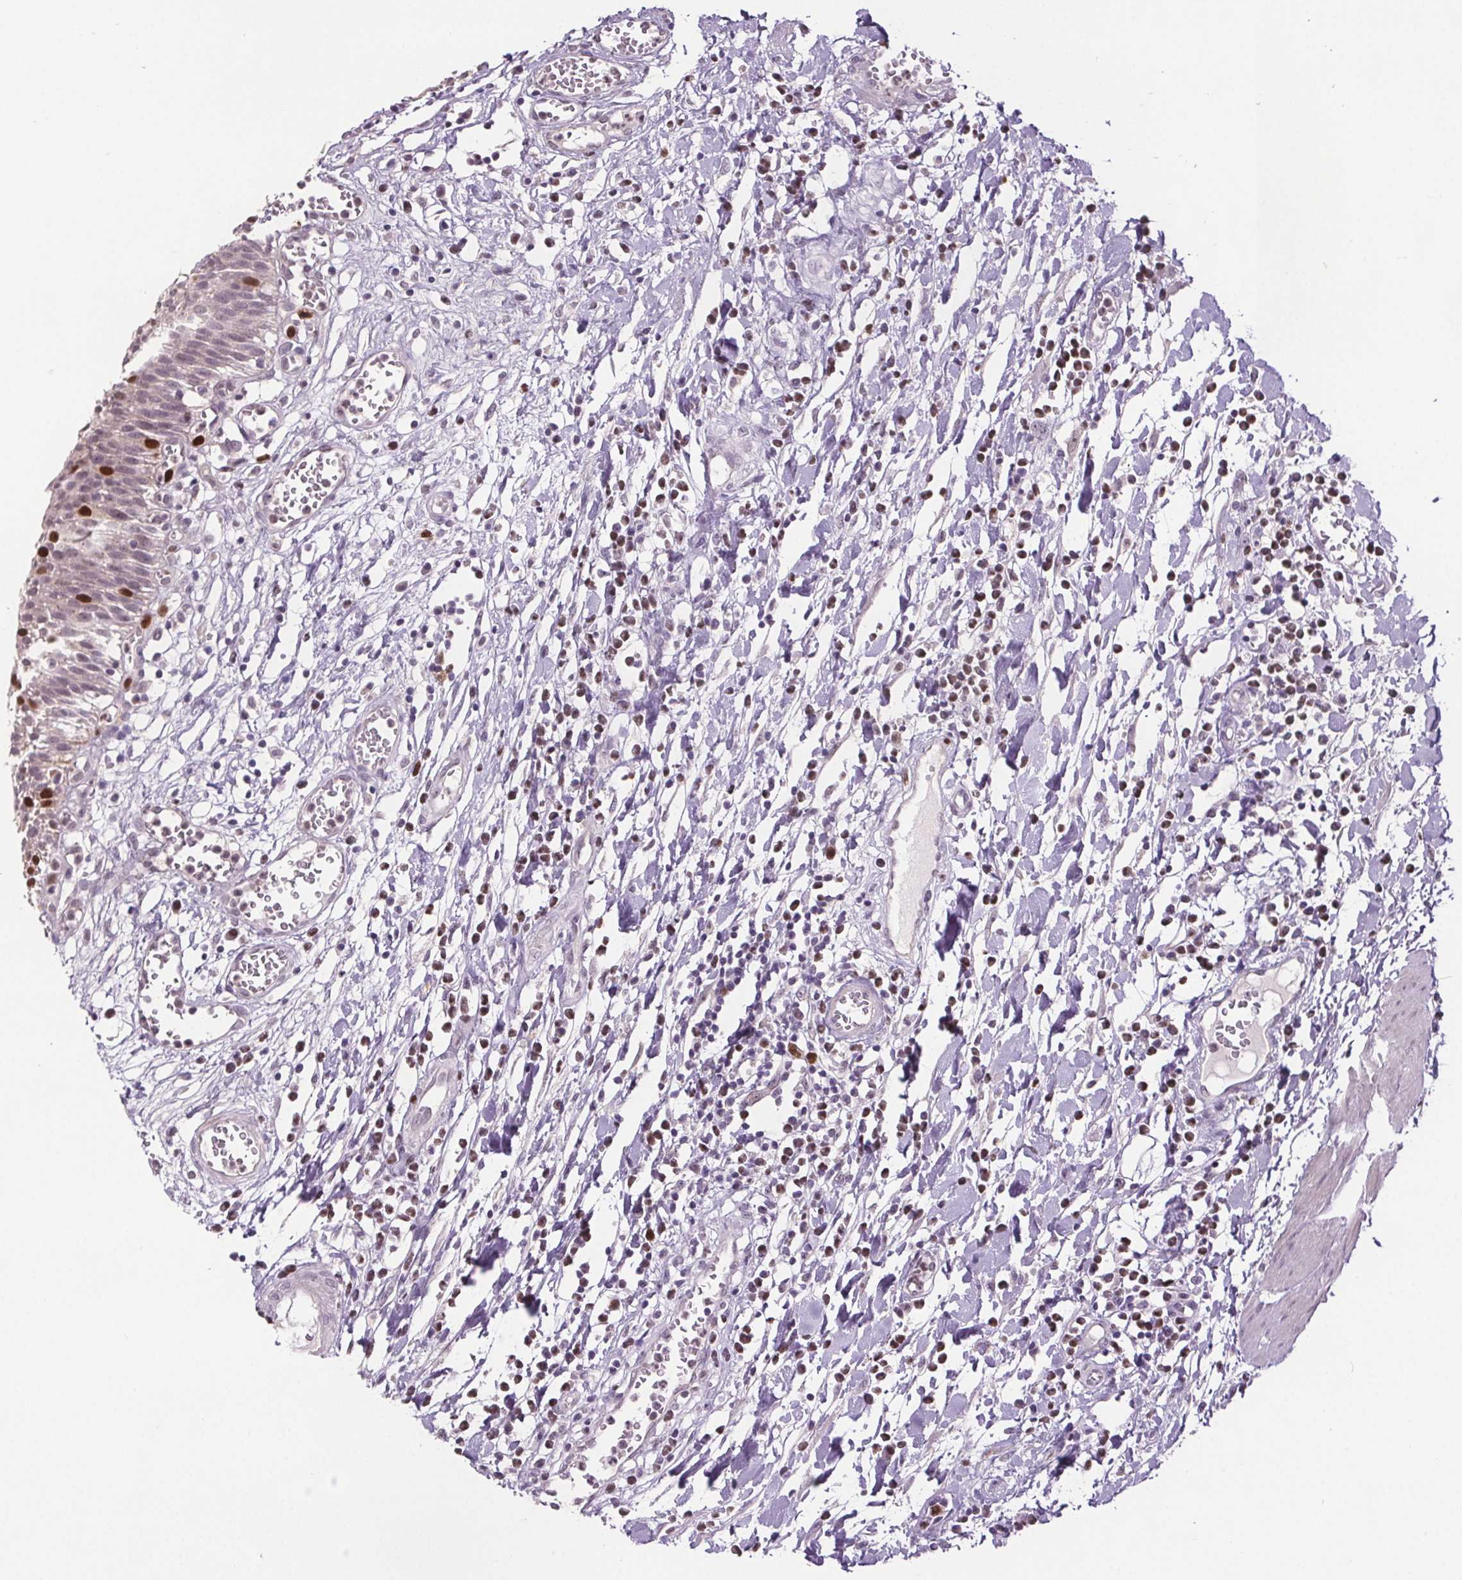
{"staining": {"intensity": "strong", "quantity": "<25%", "location": "nuclear"}, "tissue": "urinary bladder", "cell_type": "Urothelial cells", "image_type": "normal", "snomed": [{"axis": "morphology", "description": "Normal tissue, NOS"}, {"axis": "topography", "description": "Urinary bladder"}], "caption": "A brown stain labels strong nuclear expression of a protein in urothelial cells of normal human urinary bladder. Nuclei are stained in blue.", "gene": "CENPF", "patient": {"sex": "male", "age": 64}}